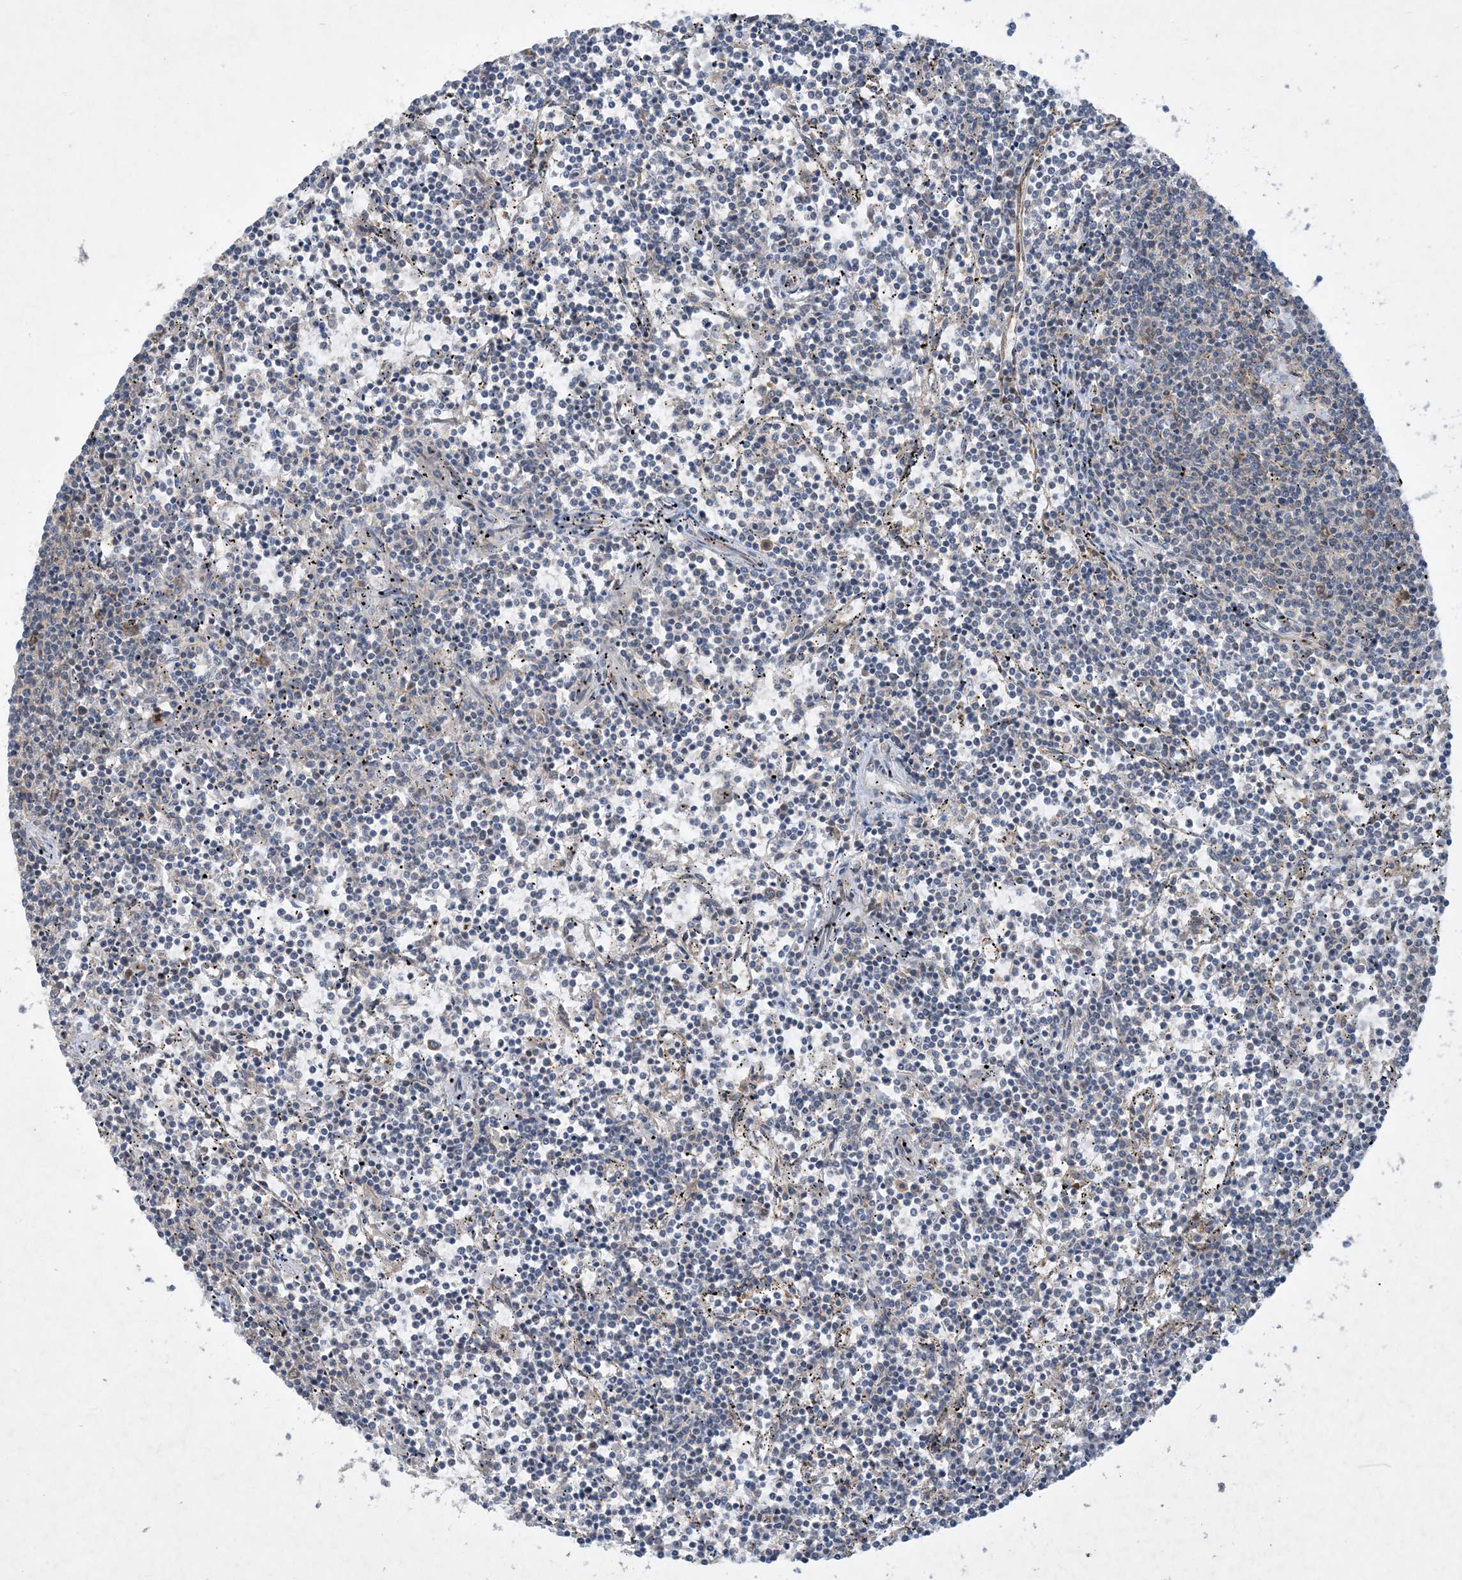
{"staining": {"intensity": "negative", "quantity": "none", "location": "none"}, "tissue": "lymphoma", "cell_type": "Tumor cells", "image_type": "cancer", "snomed": [{"axis": "morphology", "description": "Malignant lymphoma, non-Hodgkin's type, Low grade"}, {"axis": "topography", "description": "Spleen"}], "caption": "Immunohistochemistry photomicrograph of human low-grade malignant lymphoma, non-Hodgkin's type stained for a protein (brown), which demonstrates no staining in tumor cells.", "gene": "TINAG", "patient": {"sex": "female", "age": 50}}